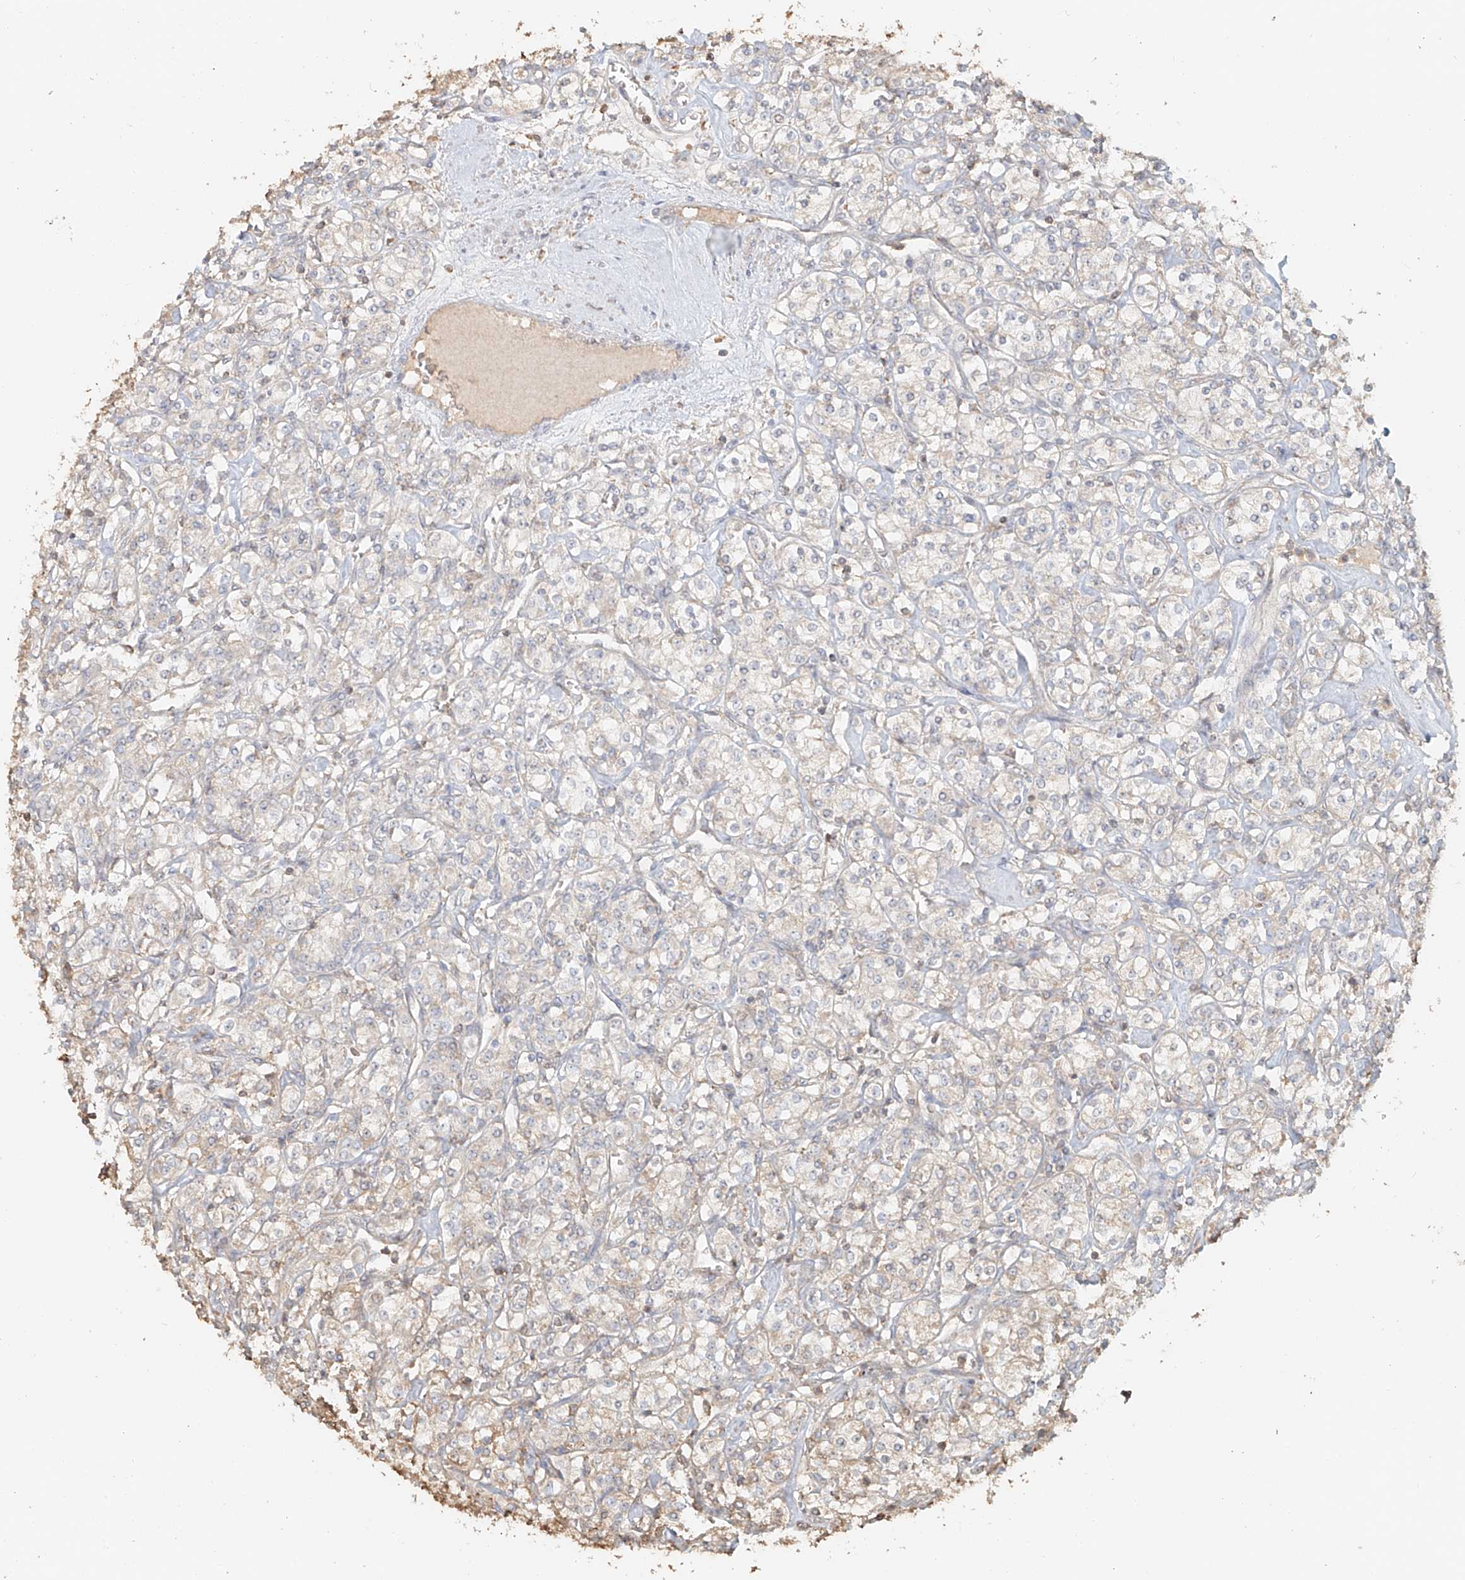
{"staining": {"intensity": "weak", "quantity": "<25%", "location": "cytoplasmic/membranous"}, "tissue": "renal cancer", "cell_type": "Tumor cells", "image_type": "cancer", "snomed": [{"axis": "morphology", "description": "Adenocarcinoma, NOS"}, {"axis": "topography", "description": "Kidney"}], "caption": "IHC of human adenocarcinoma (renal) exhibits no positivity in tumor cells.", "gene": "NPHS1", "patient": {"sex": "male", "age": 77}}